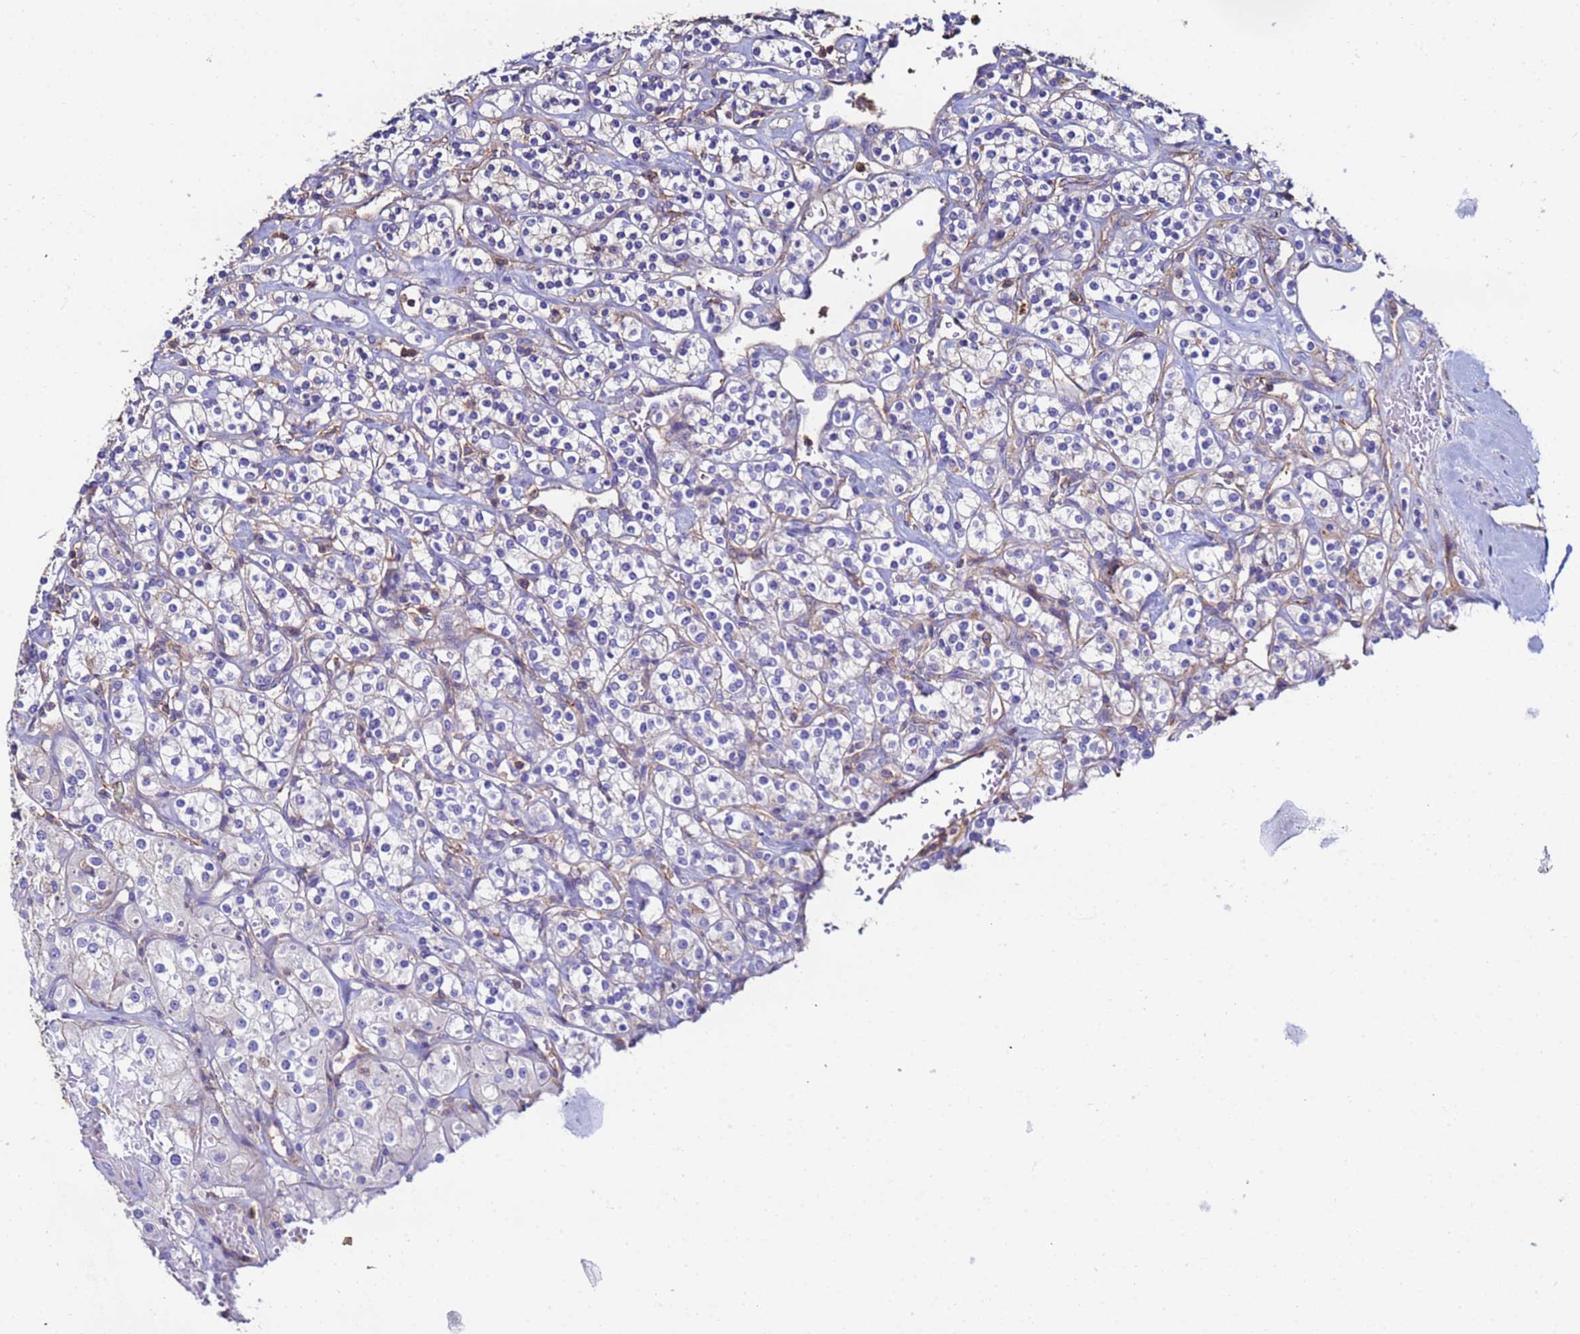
{"staining": {"intensity": "negative", "quantity": "none", "location": "none"}, "tissue": "renal cancer", "cell_type": "Tumor cells", "image_type": "cancer", "snomed": [{"axis": "morphology", "description": "Adenocarcinoma, NOS"}, {"axis": "topography", "description": "Kidney"}], "caption": "An IHC micrograph of renal cancer is shown. There is no staining in tumor cells of renal cancer.", "gene": "POTEE", "patient": {"sex": "male", "age": 77}}